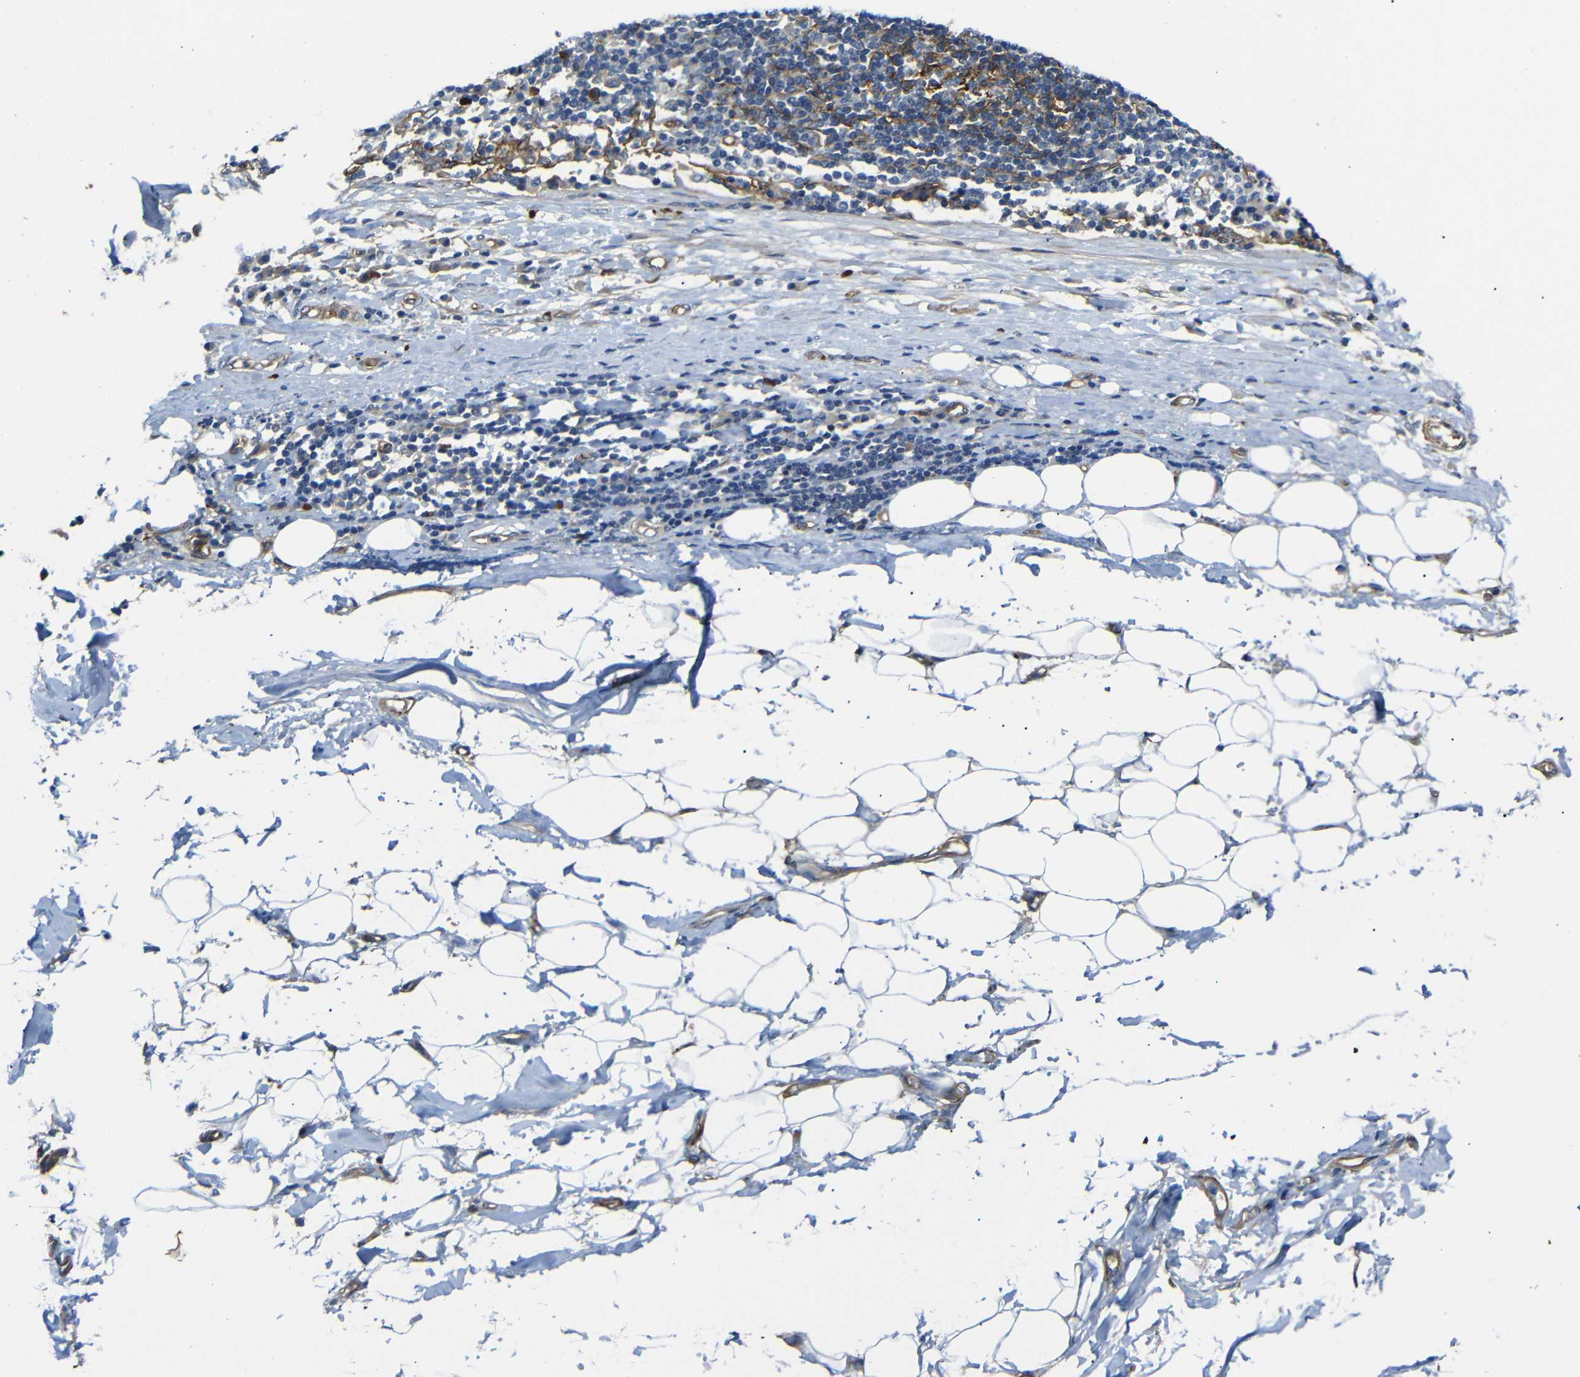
{"staining": {"intensity": "negative", "quantity": "none", "location": "none"}, "tissue": "adipose tissue", "cell_type": "Adipocytes", "image_type": "normal", "snomed": [{"axis": "morphology", "description": "Normal tissue, NOS"}, {"axis": "morphology", "description": "Adenocarcinoma, NOS"}, {"axis": "topography", "description": "Esophagus"}], "caption": "Immunohistochemical staining of normal human adipose tissue shows no significant staining in adipocytes. Nuclei are stained in blue.", "gene": "MYO1B", "patient": {"sex": "male", "age": 62}}